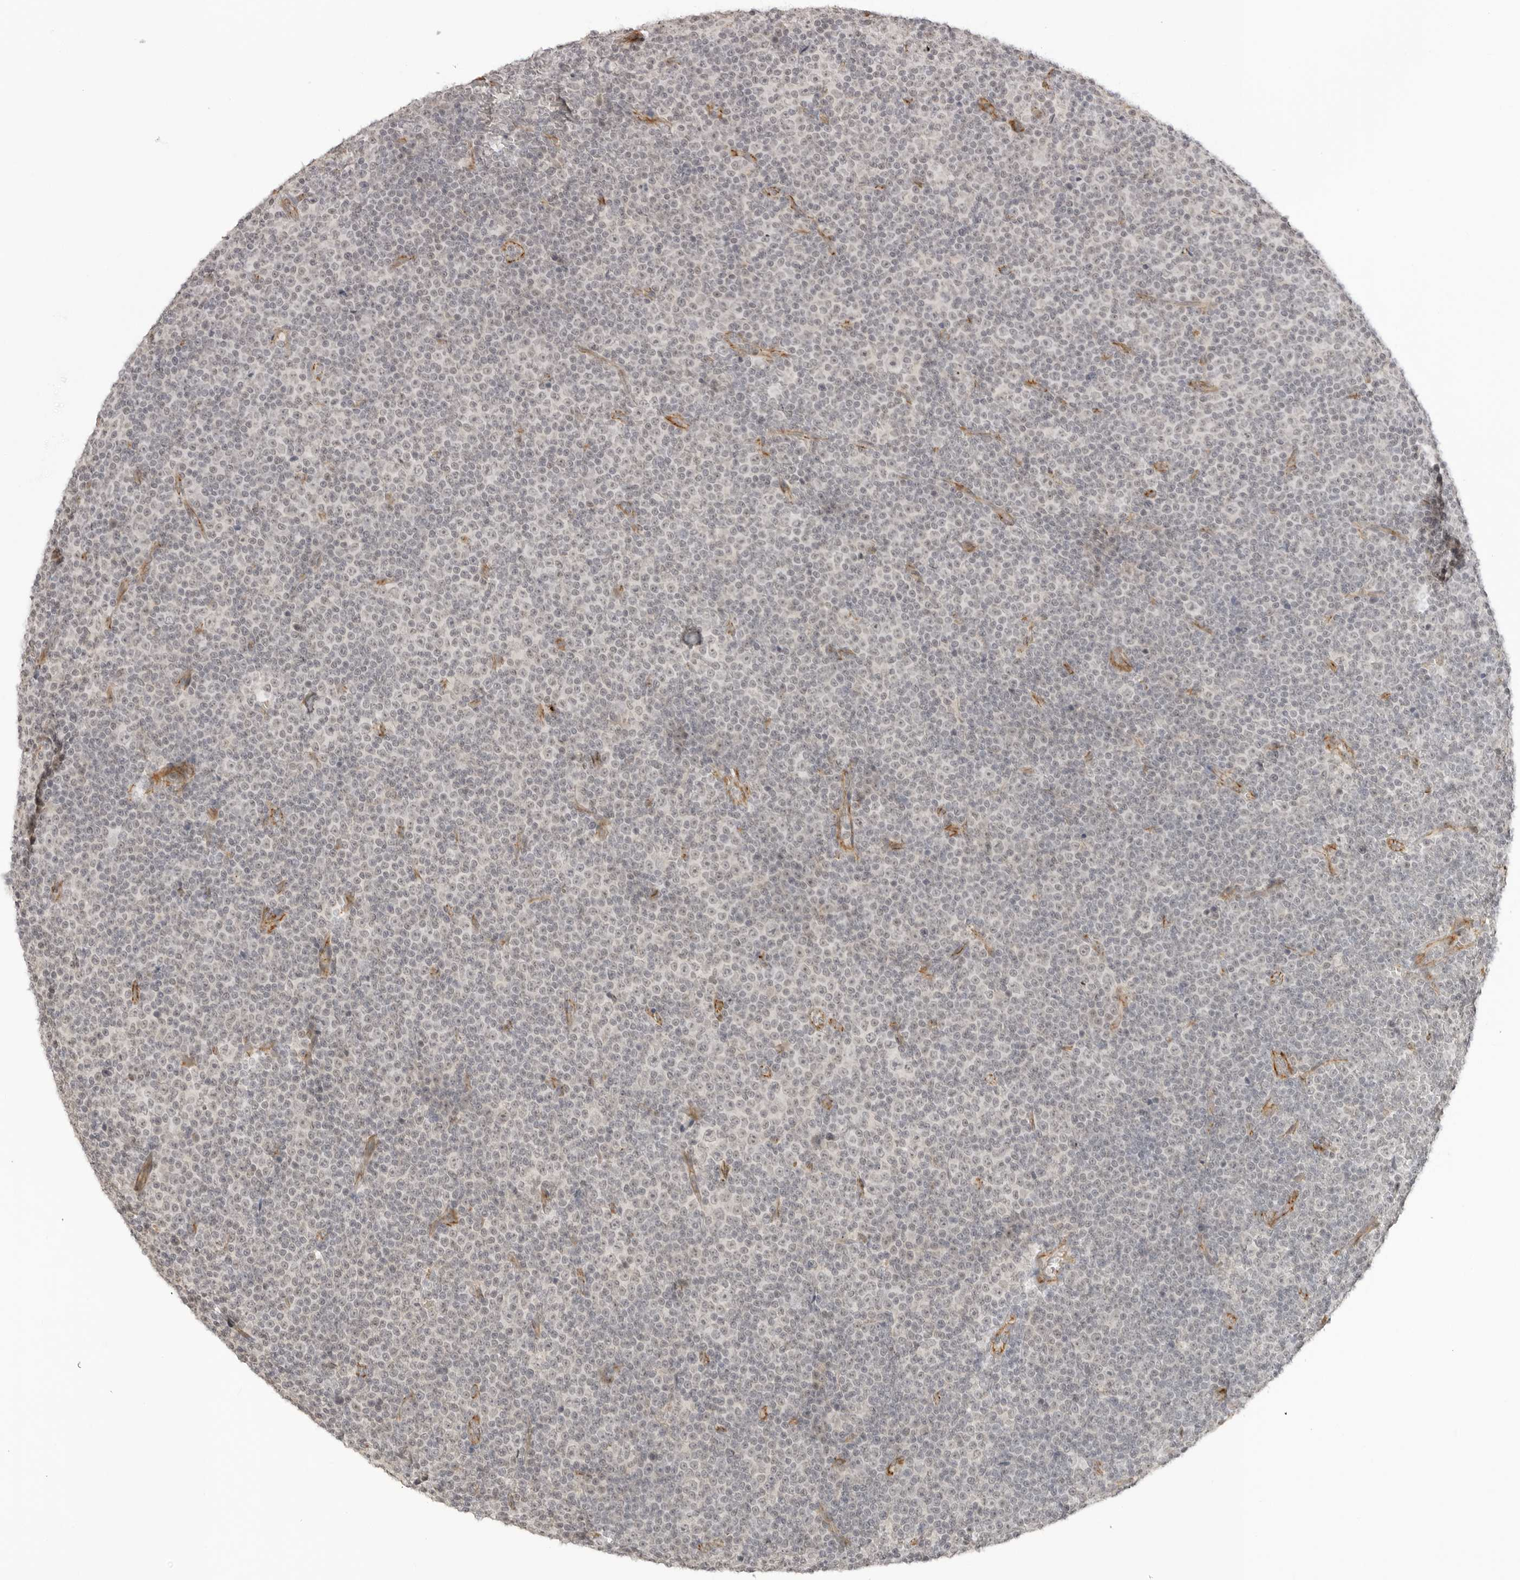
{"staining": {"intensity": "negative", "quantity": "none", "location": "none"}, "tissue": "lymphoma", "cell_type": "Tumor cells", "image_type": "cancer", "snomed": [{"axis": "morphology", "description": "Malignant lymphoma, non-Hodgkin's type, Low grade"}, {"axis": "topography", "description": "Lymph node"}], "caption": "IHC histopathology image of neoplastic tissue: human malignant lymphoma, non-Hodgkin's type (low-grade) stained with DAB (3,3'-diaminobenzidine) demonstrates no significant protein positivity in tumor cells.", "gene": "TRAPPC3", "patient": {"sex": "female", "age": 67}}